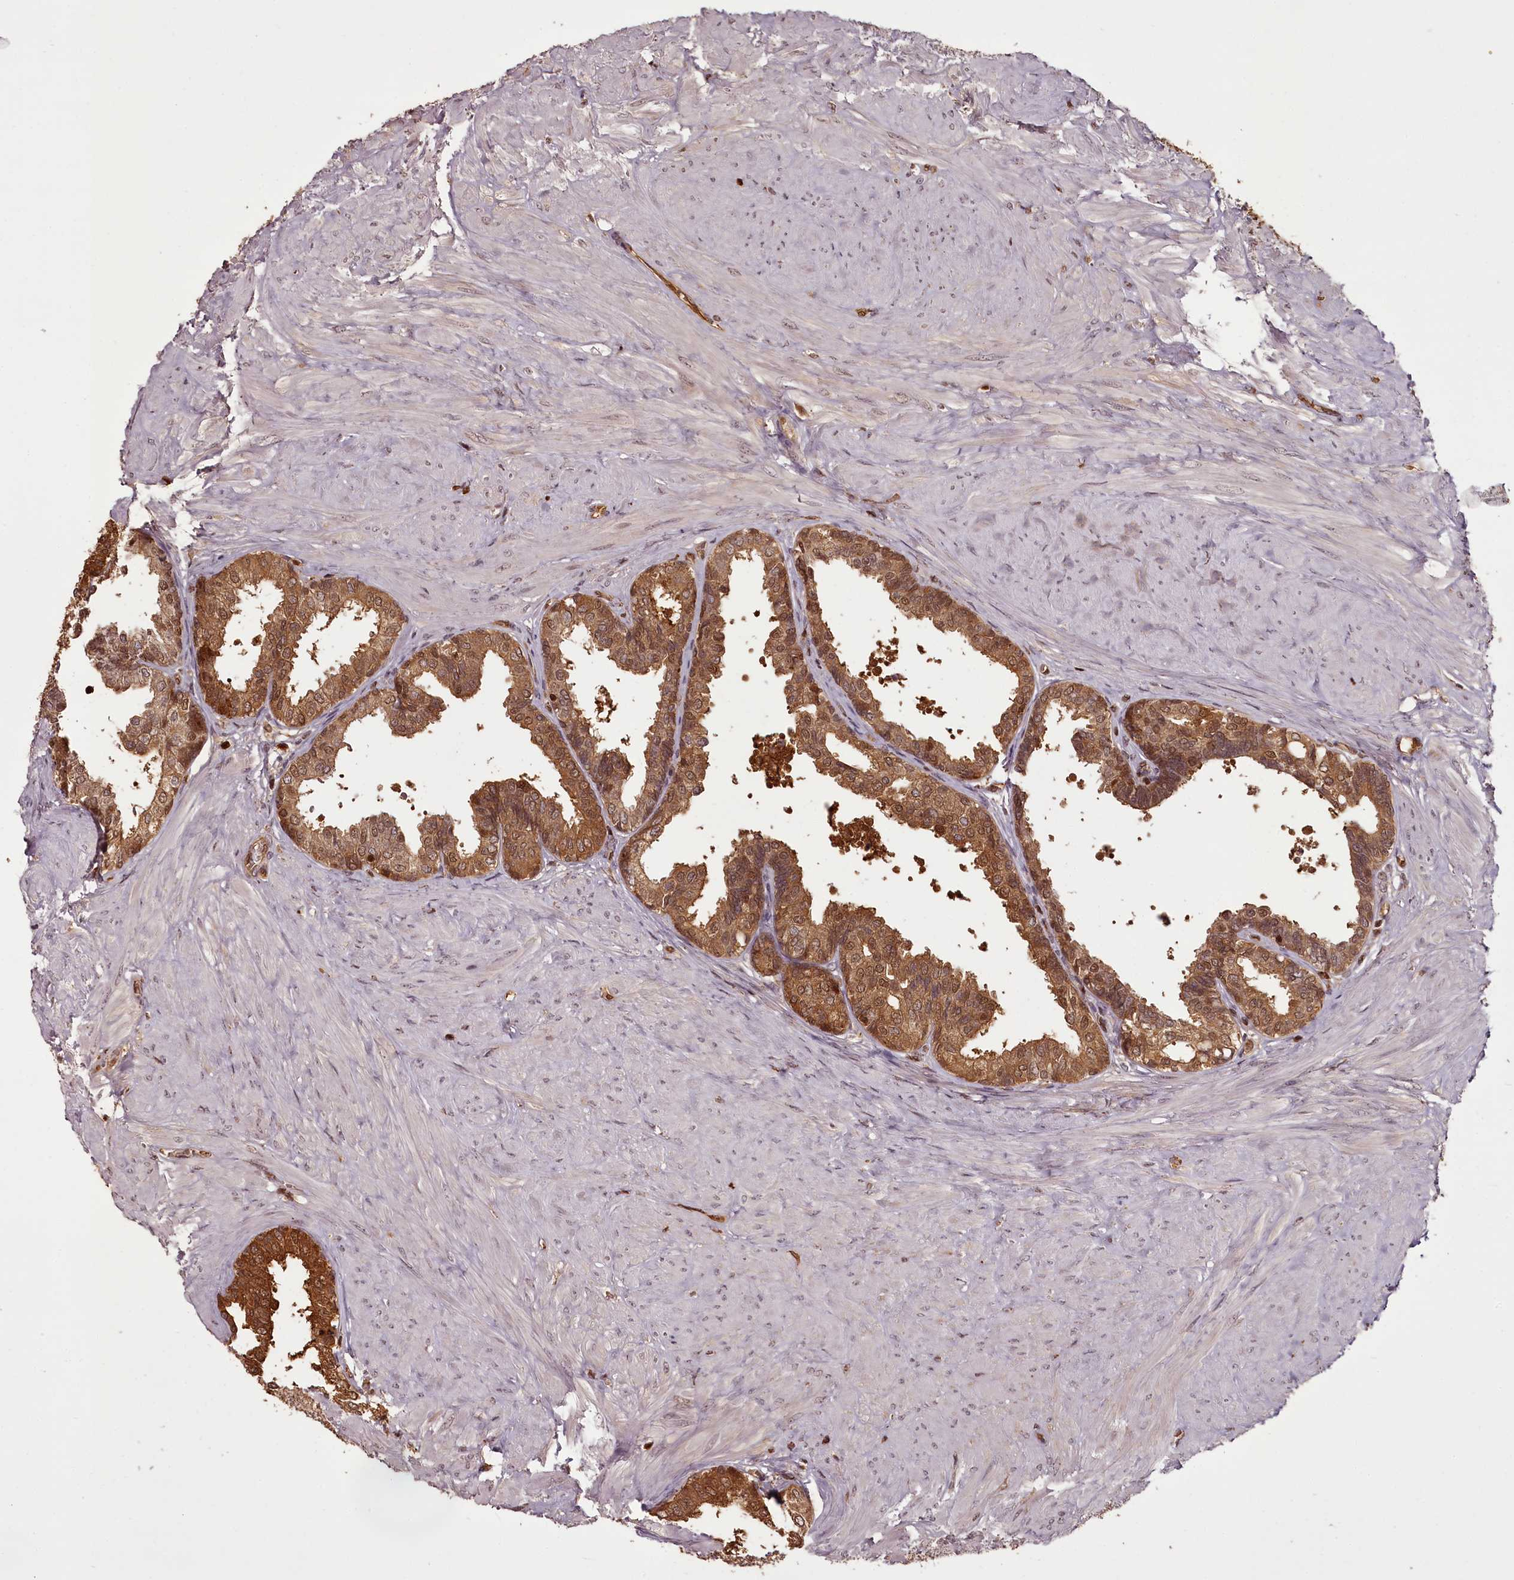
{"staining": {"intensity": "moderate", "quantity": ">75%", "location": "cytoplasmic/membranous,nuclear"}, "tissue": "prostate", "cell_type": "Glandular cells", "image_type": "normal", "snomed": [{"axis": "morphology", "description": "Normal tissue, NOS"}, {"axis": "topography", "description": "Prostate"}], "caption": "Brown immunohistochemical staining in benign human prostate displays moderate cytoplasmic/membranous,nuclear expression in approximately >75% of glandular cells.", "gene": "NPRL2", "patient": {"sex": "male", "age": 48}}